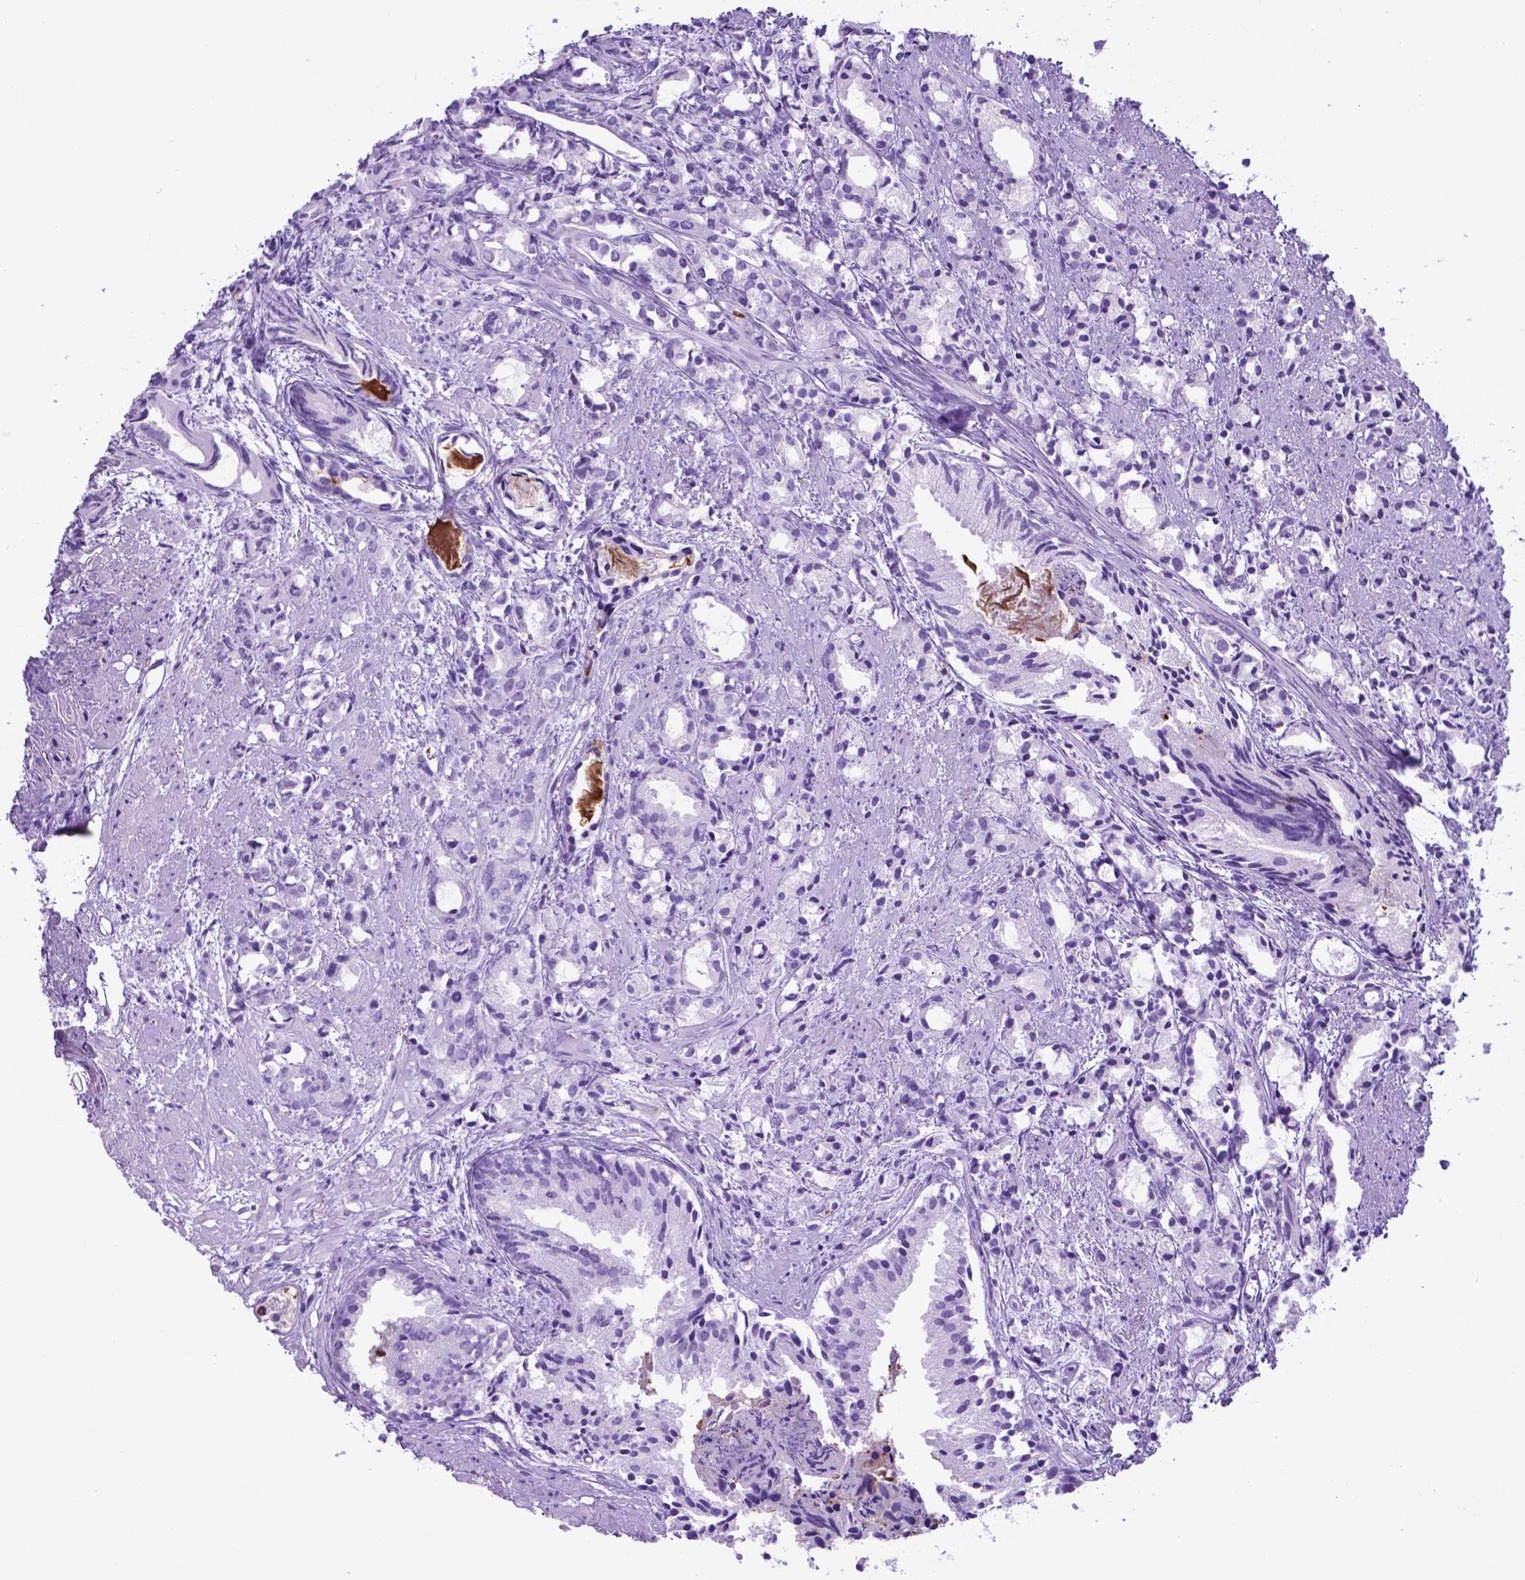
{"staining": {"intensity": "negative", "quantity": "none", "location": "none"}, "tissue": "prostate cancer", "cell_type": "Tumor cells", "image_type": "cancer", "snomed": [{"axis": "morphology", "description": "Adenocarcinoma, High grade"}, {"axis": "topography", "description": "Prostate"}], "caption": "Immunohistochemistry (IHC) image of human prostate adenocarcinoma (high-grade) stained for a protein (brown), which exhibits no positivity in tumor cells.", "gene": "LZTR1", "patient": {"sex": "male", "age": 79}}